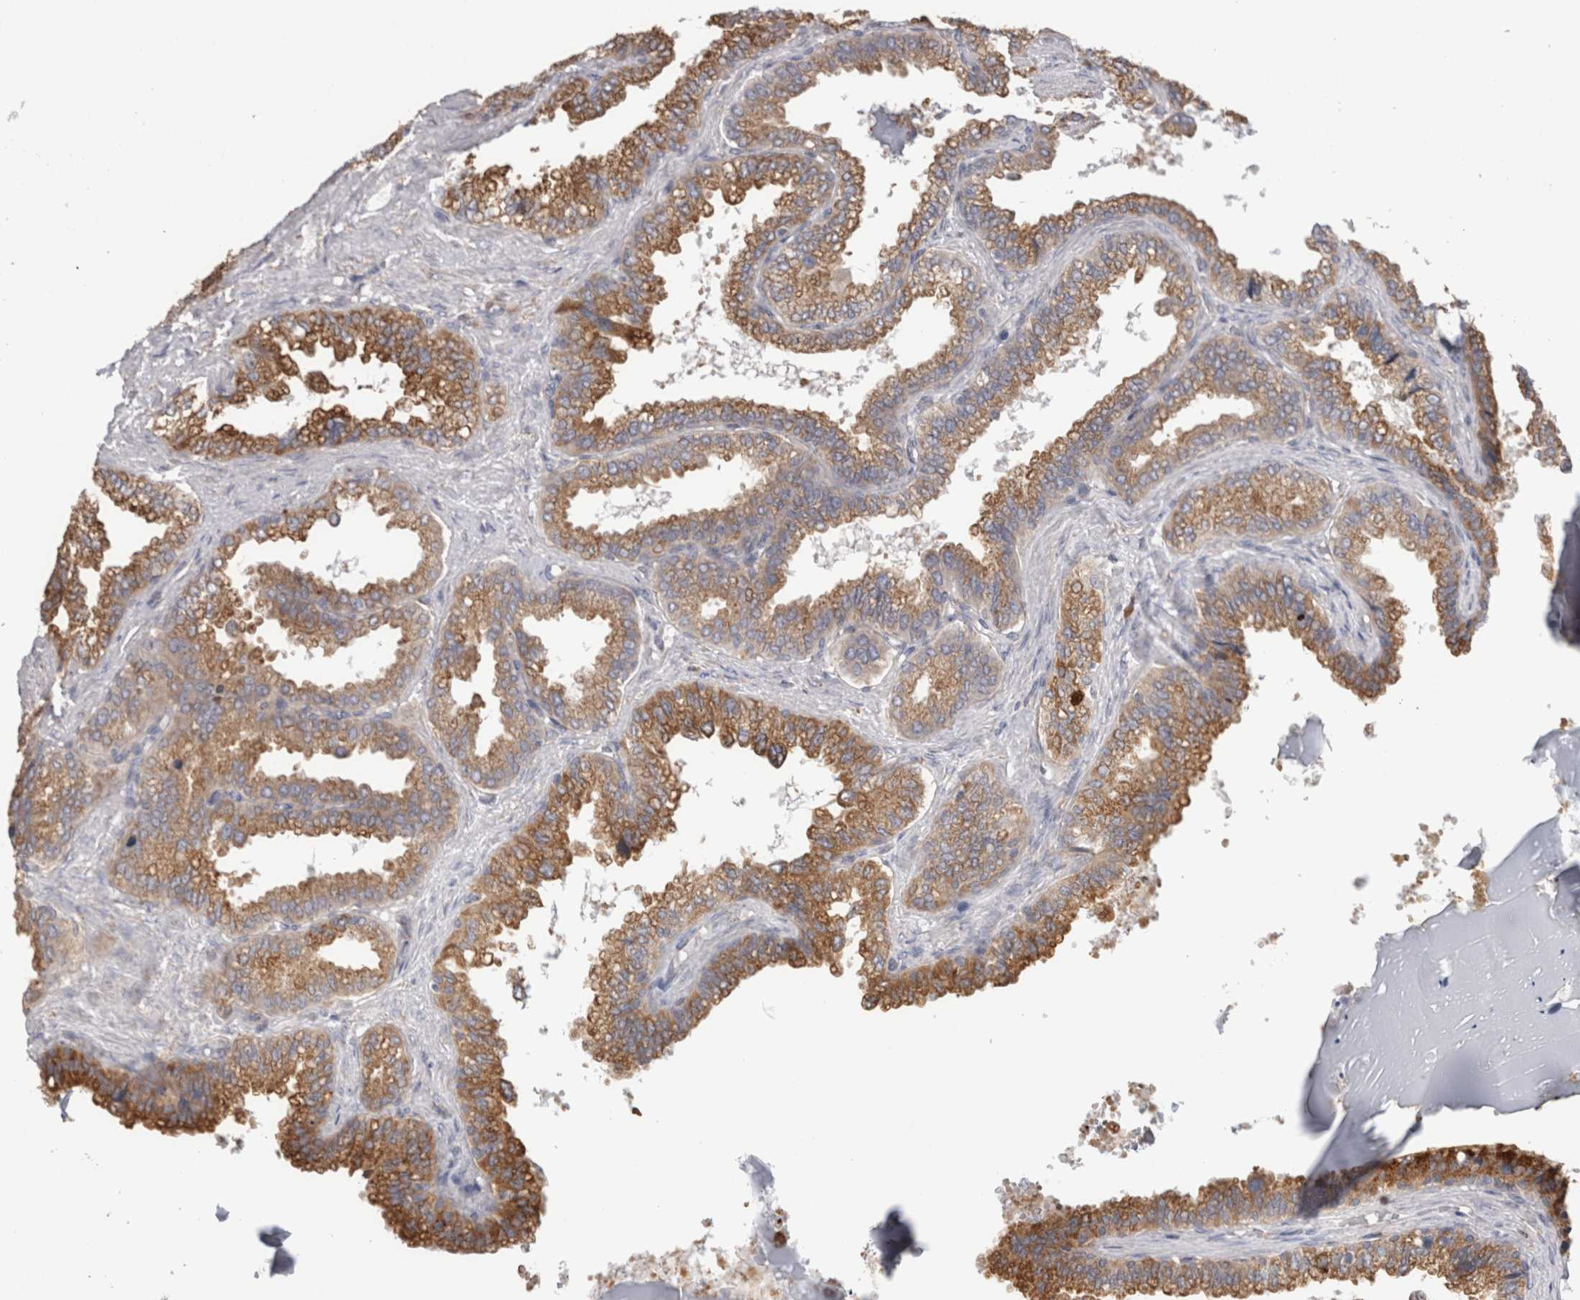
{"staining": {"intensity": "moderate", "quantity": ">75%", "location": "cytoplasmic/membranous"}, "tissue": "seminal vesicle", "cell_type": "Glandular cells", "image_type": "normal", "snomed": [{"axis": "morphology", "description": "Normal tissue, NOS"}, {"axis": "topography", "description": "Seminal veicle"}], "caption": "Immunohistochemistry (IHC) micrograph of unremarkable seminal vesicle: seminal vesicle stained using immunohistochemistry (IHC) exhibits medium levels of moderate protein expression localized specifically in the cytoplasmic/membranous of glandular cells, appearing as a cytoplasmic/membranous brown color.", "gene": "ZNF341", "patient": {"sex": "male", "age": 46}}